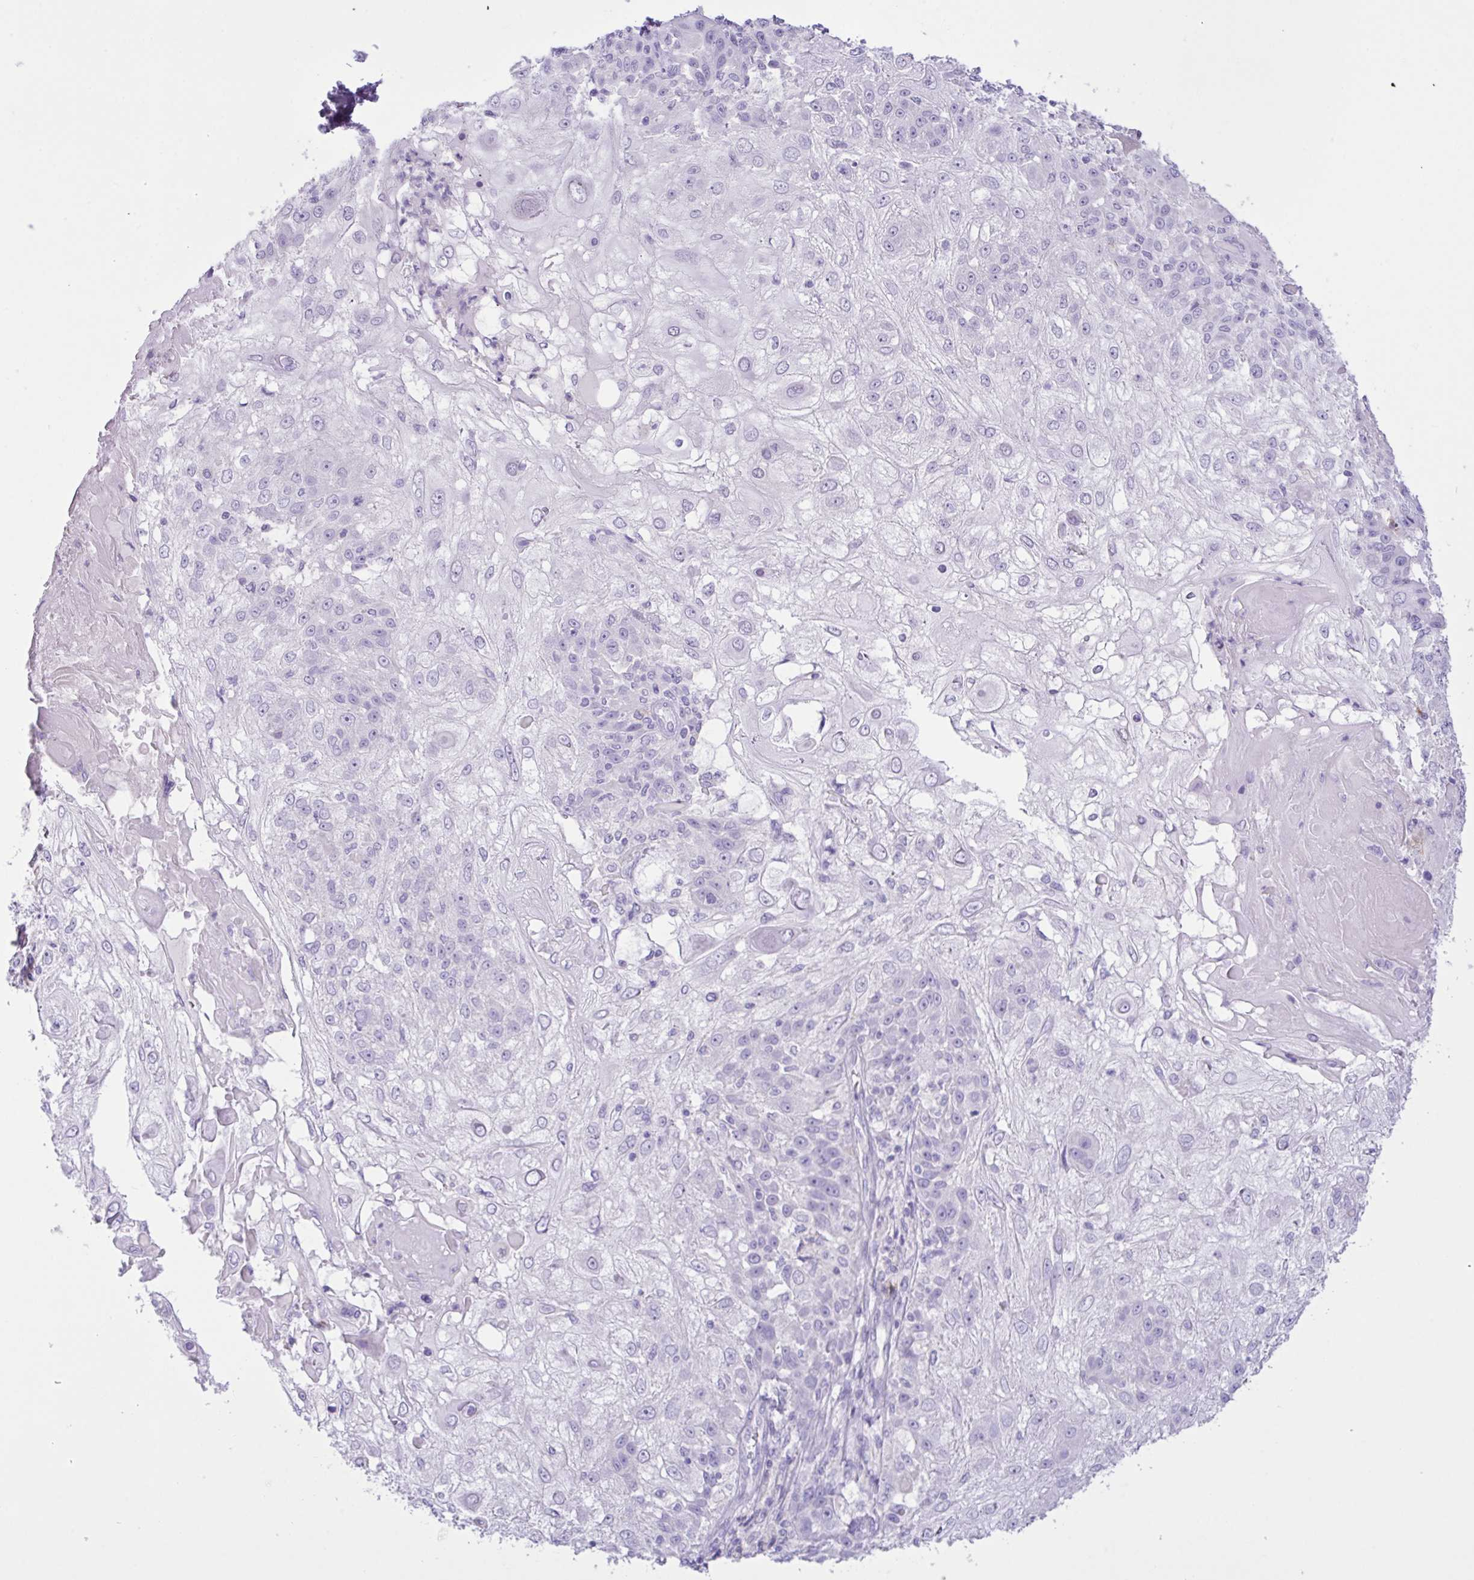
{"staining": {"intensity": "negative", "quantity": "none", "location": "none"}, "tissue": "skin cancer", "cell_type": "Tumor cells", "image_type": "cancer", "snomed": [{"axis": "morphology", "description": "Normal tissue, NOS"}, {"axis": "morphology", "description": "Squamous cell carcinoma, NOS"}, {"axis": "topography", "description": "Skin"}], "caption": "An immunohistochemistry photomicrograph of skin cancer is shown. There is no staining in tumor cells of skin cancer.", "gene": "CST11", "patient": {"sex": "female", "age": 83}}